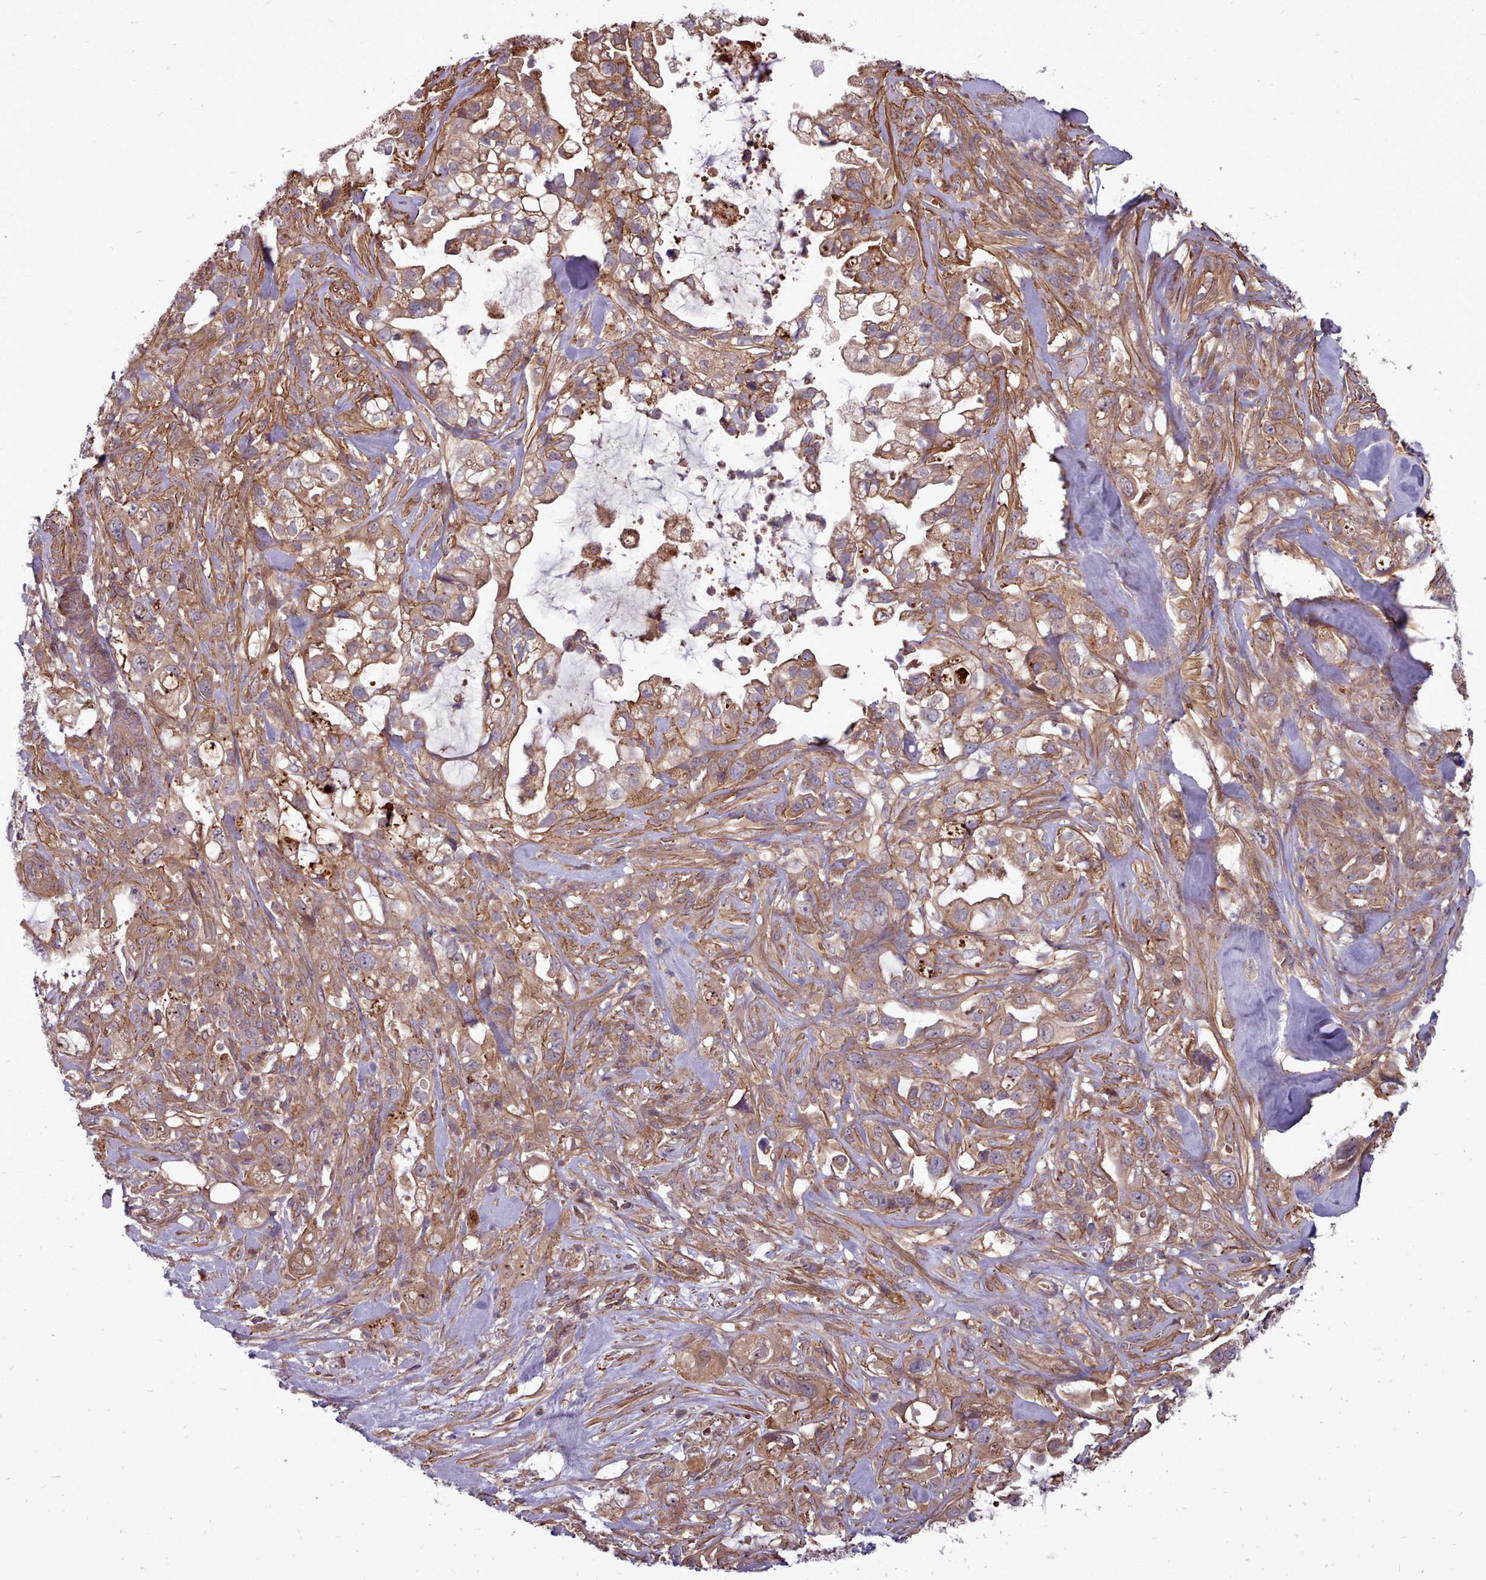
{"staining": {"intensity": "moderate", "quantity": ">75%", "location": "cytoplasmic/membranous"}, "tissue": "pancreatic cancer", "cell_type": "Tumor cells", "image_type": "cancer", "snomed": [{"axis": "morphology", "description": "Adenocarcinoma, NOS"}, {"axis": "topography", "description": "Pancreas"}], "caption": "Protein staining of adenocarcinoma (pancreatic) tissue reveals moderate cytoplasmic/membranous staining in about >75% of tumor cells.", "gene": "STUB1", "patient": {"sex": "female", "age": 61}}